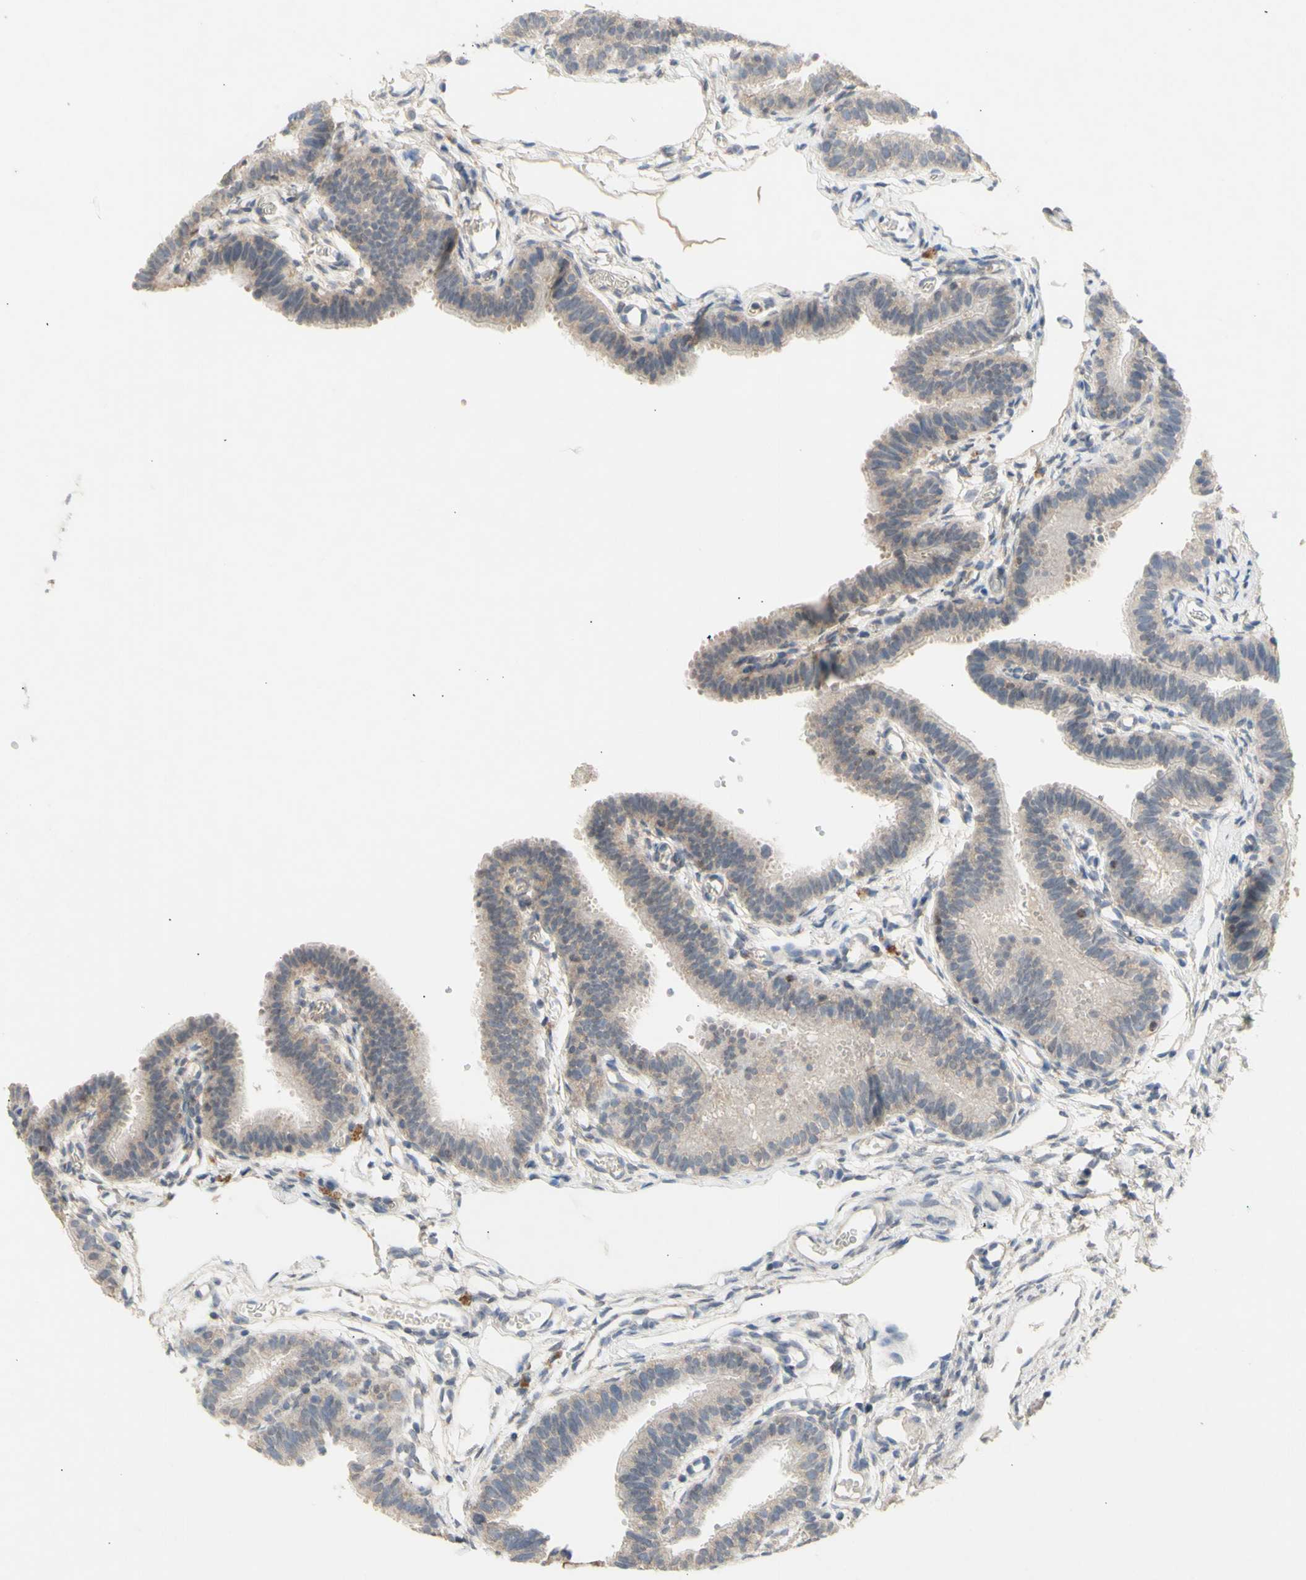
{"staining": {"intensity": "weak", "quantity": ">75%", "location": "cytoplasmic/membranous"}, "tissue": "fallopian tube", "cell_type": "Glandular cells", "image_type": "normal", "snomed": [{"axis": "morphology", "description": "Normal tissue, NOS"}, {"axis": "topography", "description": "Fallopian tube"}, {"axis": "topography", "description": "Placenta"}], "caption": "Protein analysis of unremarkable fallopian tube demonstrates weak cytoplasmic/membranous expression in approximately >75% of glandular cells.", "gene": "NLRP1", "patient": {"sex": "female", "age": 34}}